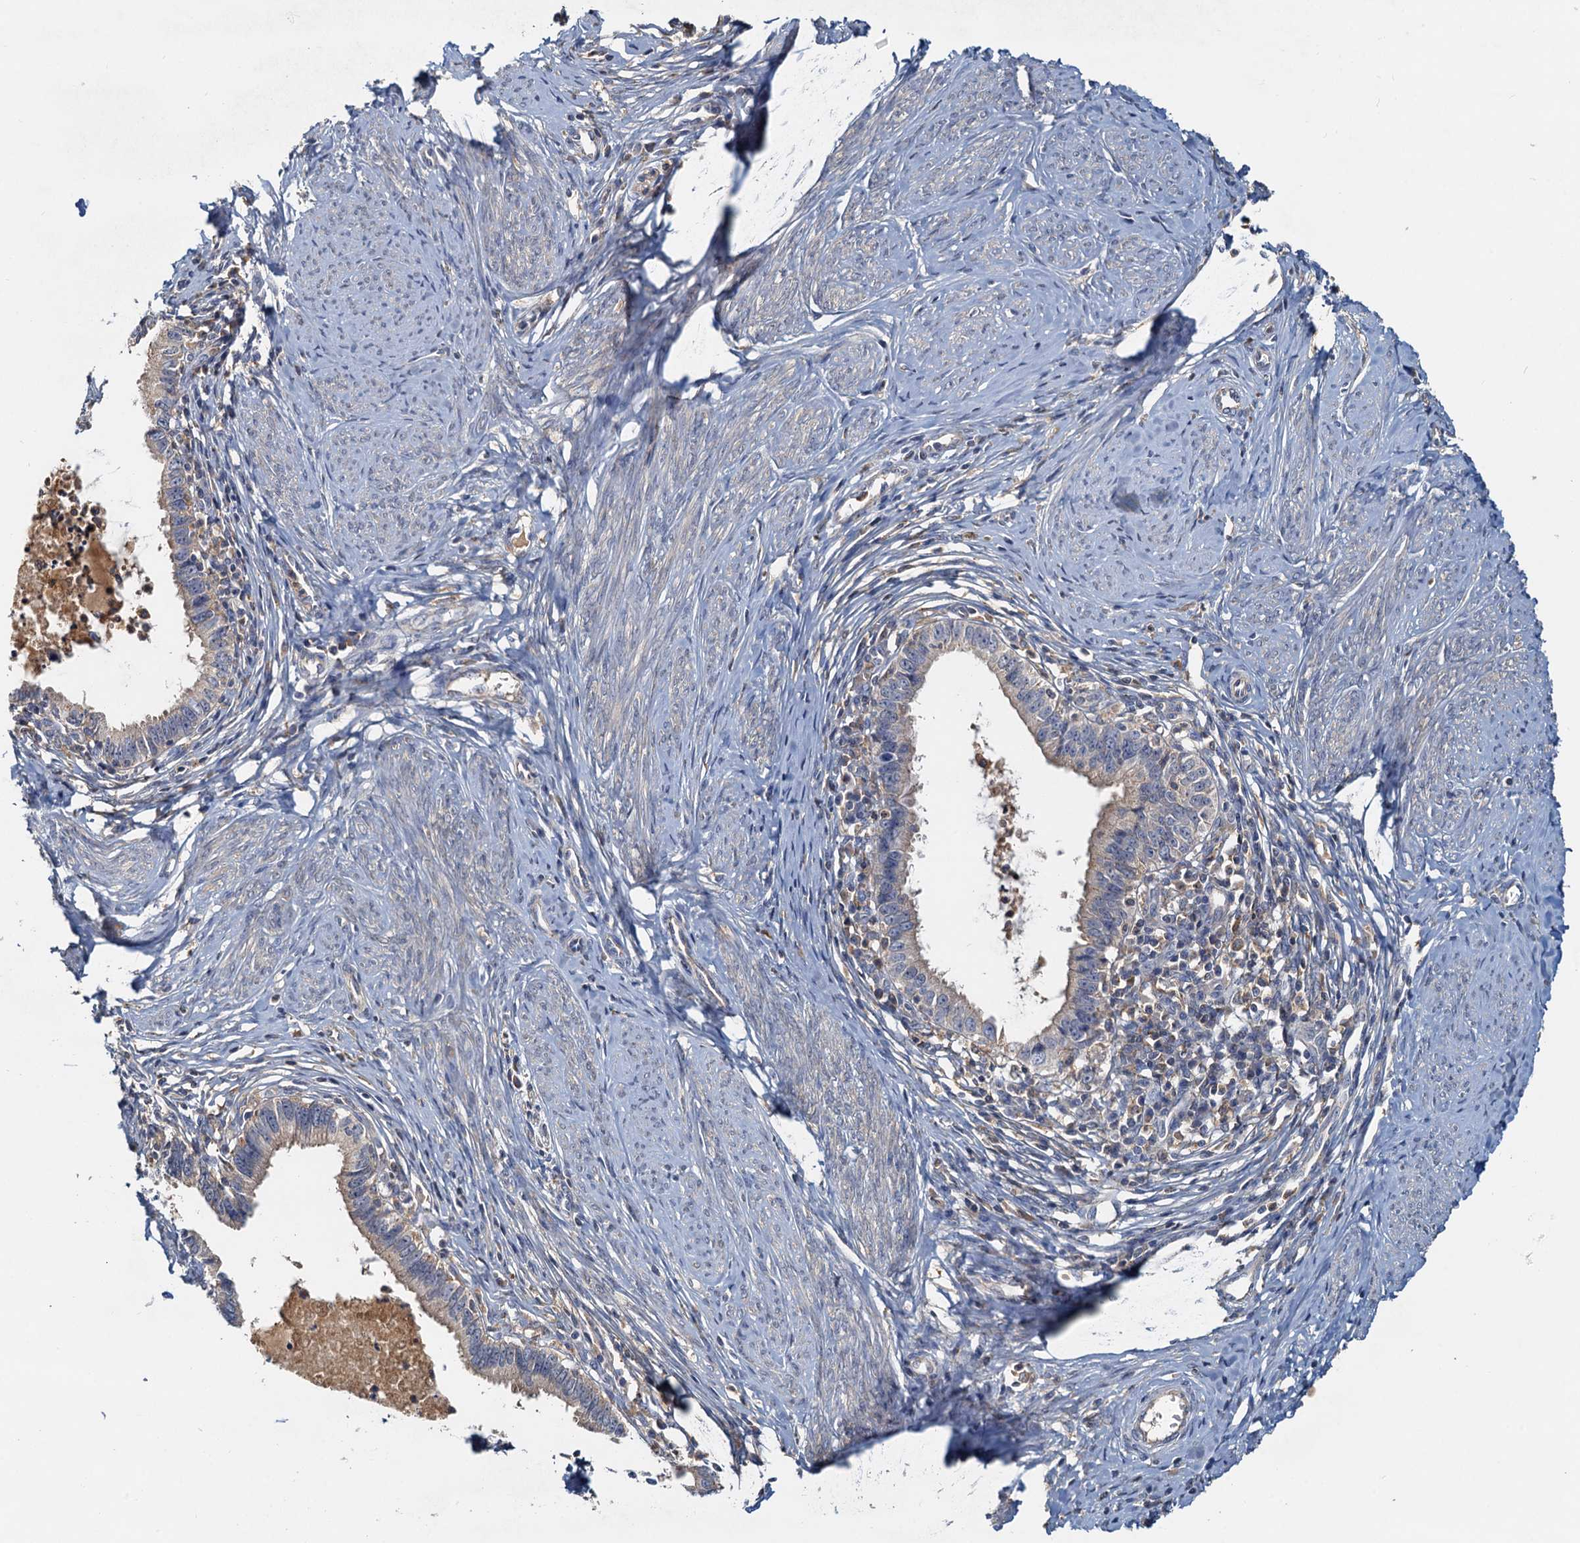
{"staining": {"intensity": "weak", "quantity": "<25%", "location": "cytoplasmic/membranous"}, "tissue": "cervical cancer", "cell_type": "Tumor cells", "image_type": "cancer", "snomed": [{"axis": "morphology", "description": "Adenocarcinoma, NOS"}, {"axis": "topography", "description": "Cervix"}], "caption": "Micrograph shows no significant protein staining in tumor cells of cervical adenocarcinoma.", "gene": "TOLLIP", "patient": {"sex": "female", "age": 36}}